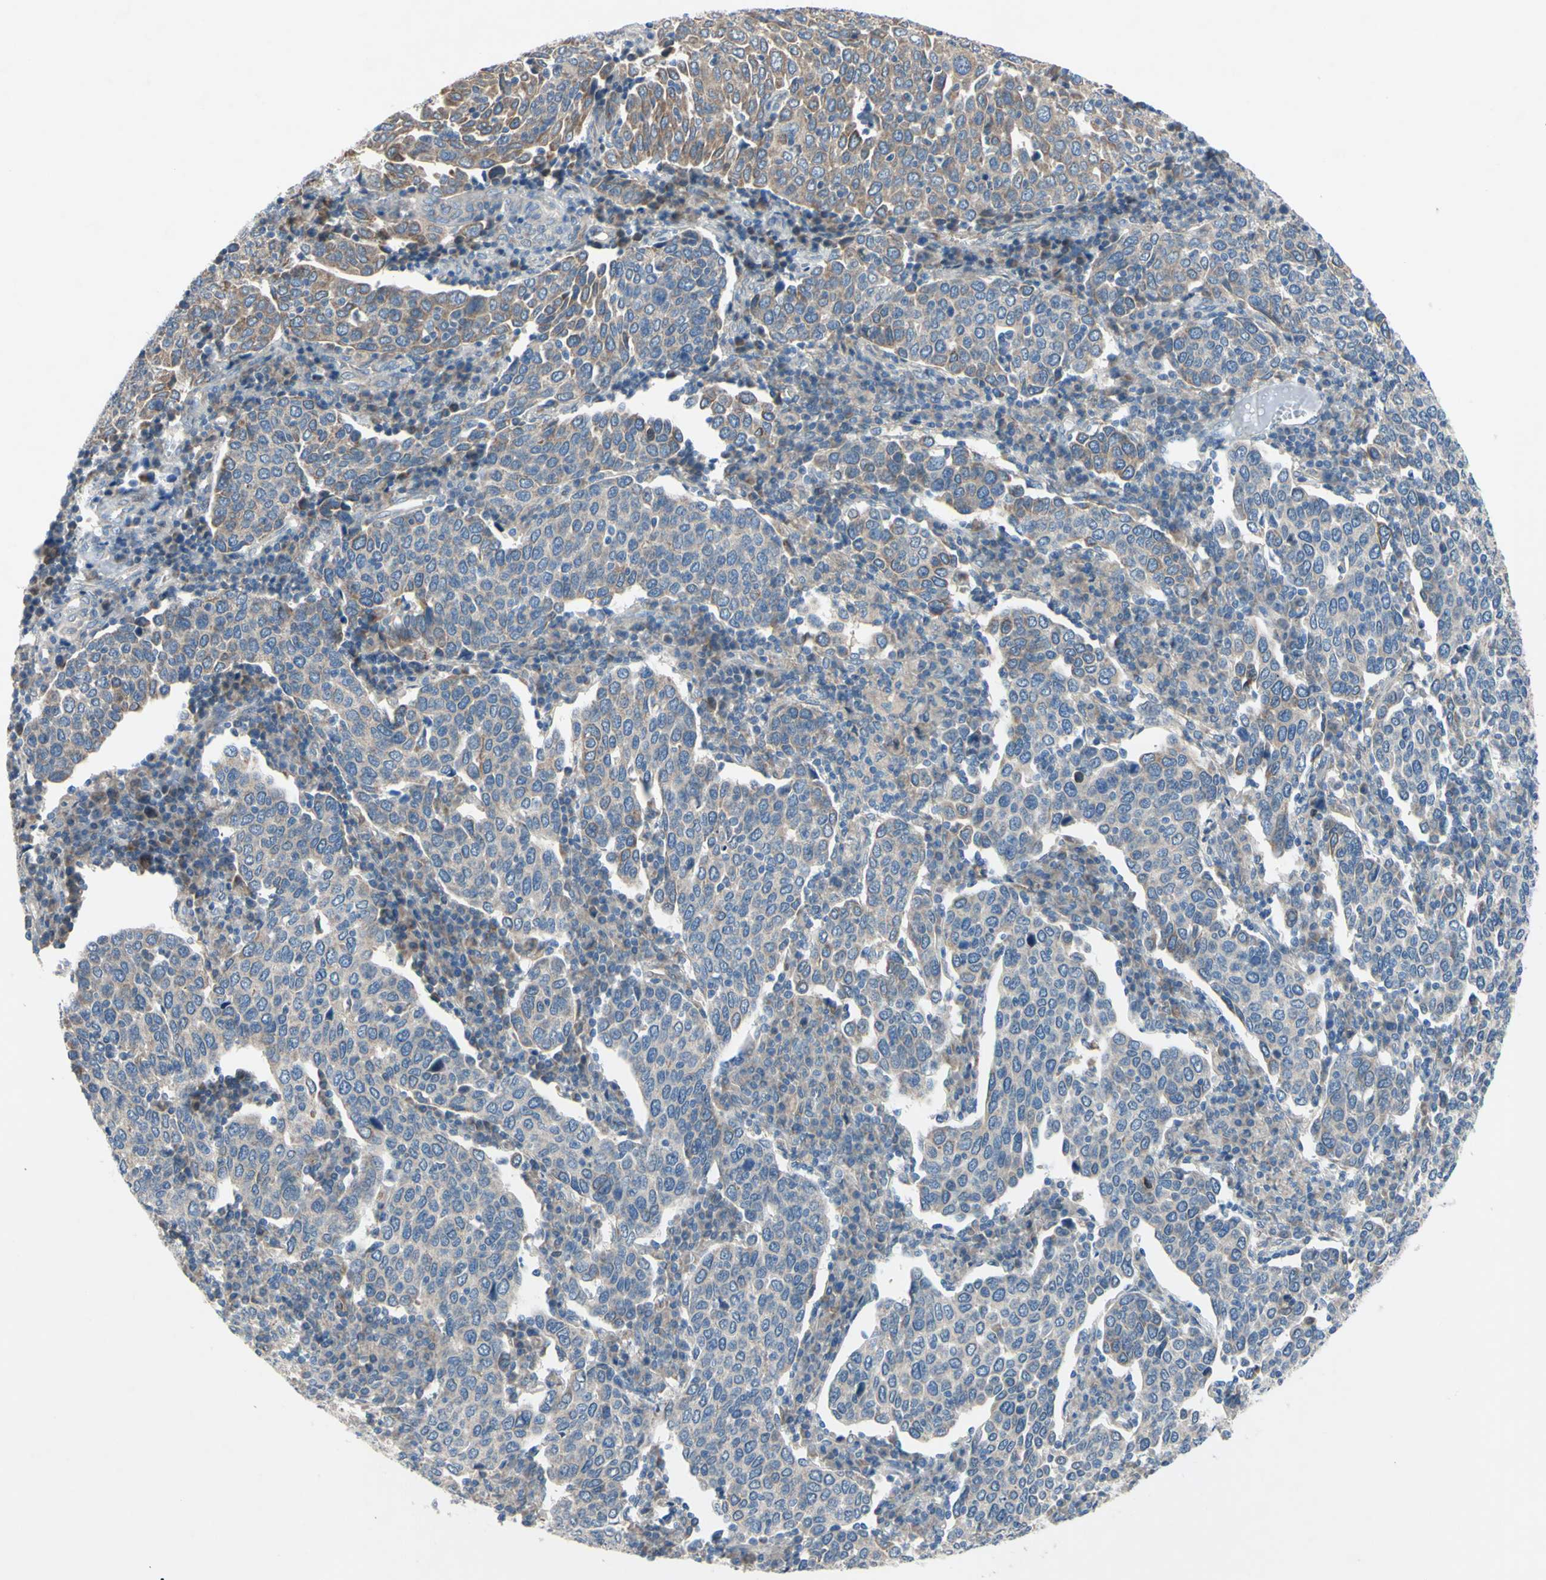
{"staining": {"intensity": "weak", "quantity": "25%-75%", "location": "cytoplasmic/membranous"}, "tissue": "cervical cancer", "cell_type": "Tumor cells", "image_type": "cancer", "snomed": [{"axis": "morphology", "description": "Squamous cell carcinoma, NOS"}, {"axis": "topography", "description": "Cervix"}], "caption": "Protein expression analysis of human cervical squamous cell carcinoma reveals weak cytoplasmic/membranous staining in approximately 25%-75% of tumor cells. (Brightfield microscopy of DAB IHC at high magnification).", "gene": "GRAMD2B", "patient": {"sex": "female", "age": 40}}